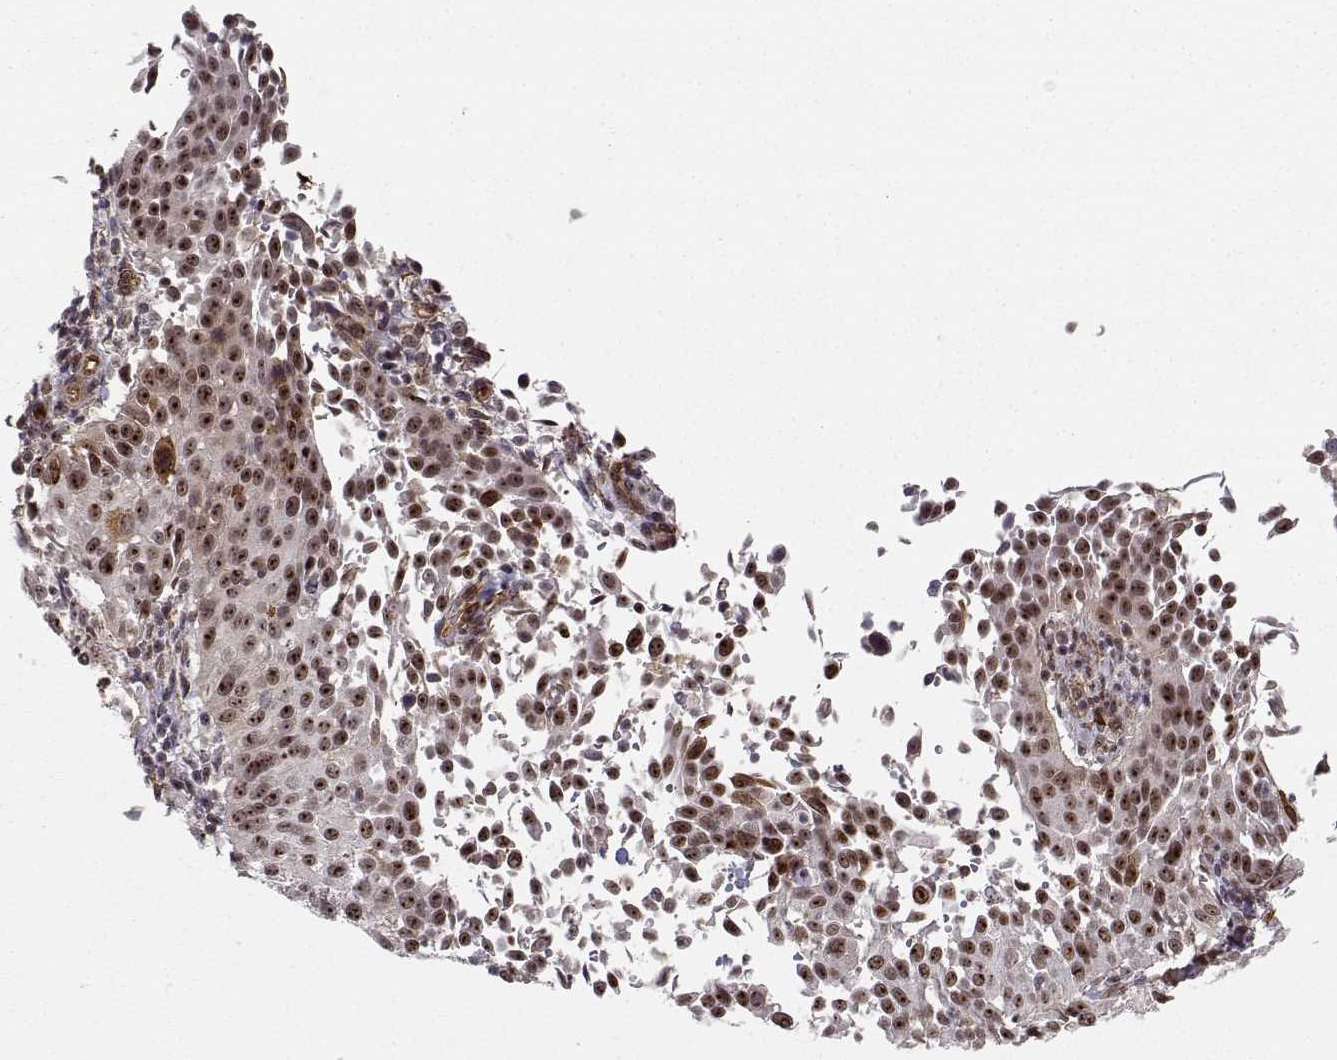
{"staining": {"intensity": "strong", "quantity": ">75%", "location": "cytoplasmic/membranous,nuclear"}, "tissue": "cervical cancer", "cell_type": "Tumor cells", "image_type": "cancer", "snomed": [{"axis": "morphology", "description": "Squamous cell carcinoma, NOS"}, {"axis": "topography", "description": "Cervix"}], "caption": "A high-resolution image shows IHC staining of cervical cancer, which demonstrates strong cytoplasmic/membranous and nuclear positivity in approximately >75% of tumor cells.", "gene": "CIR1", "patient": {"sex": "female", "age": 26}}